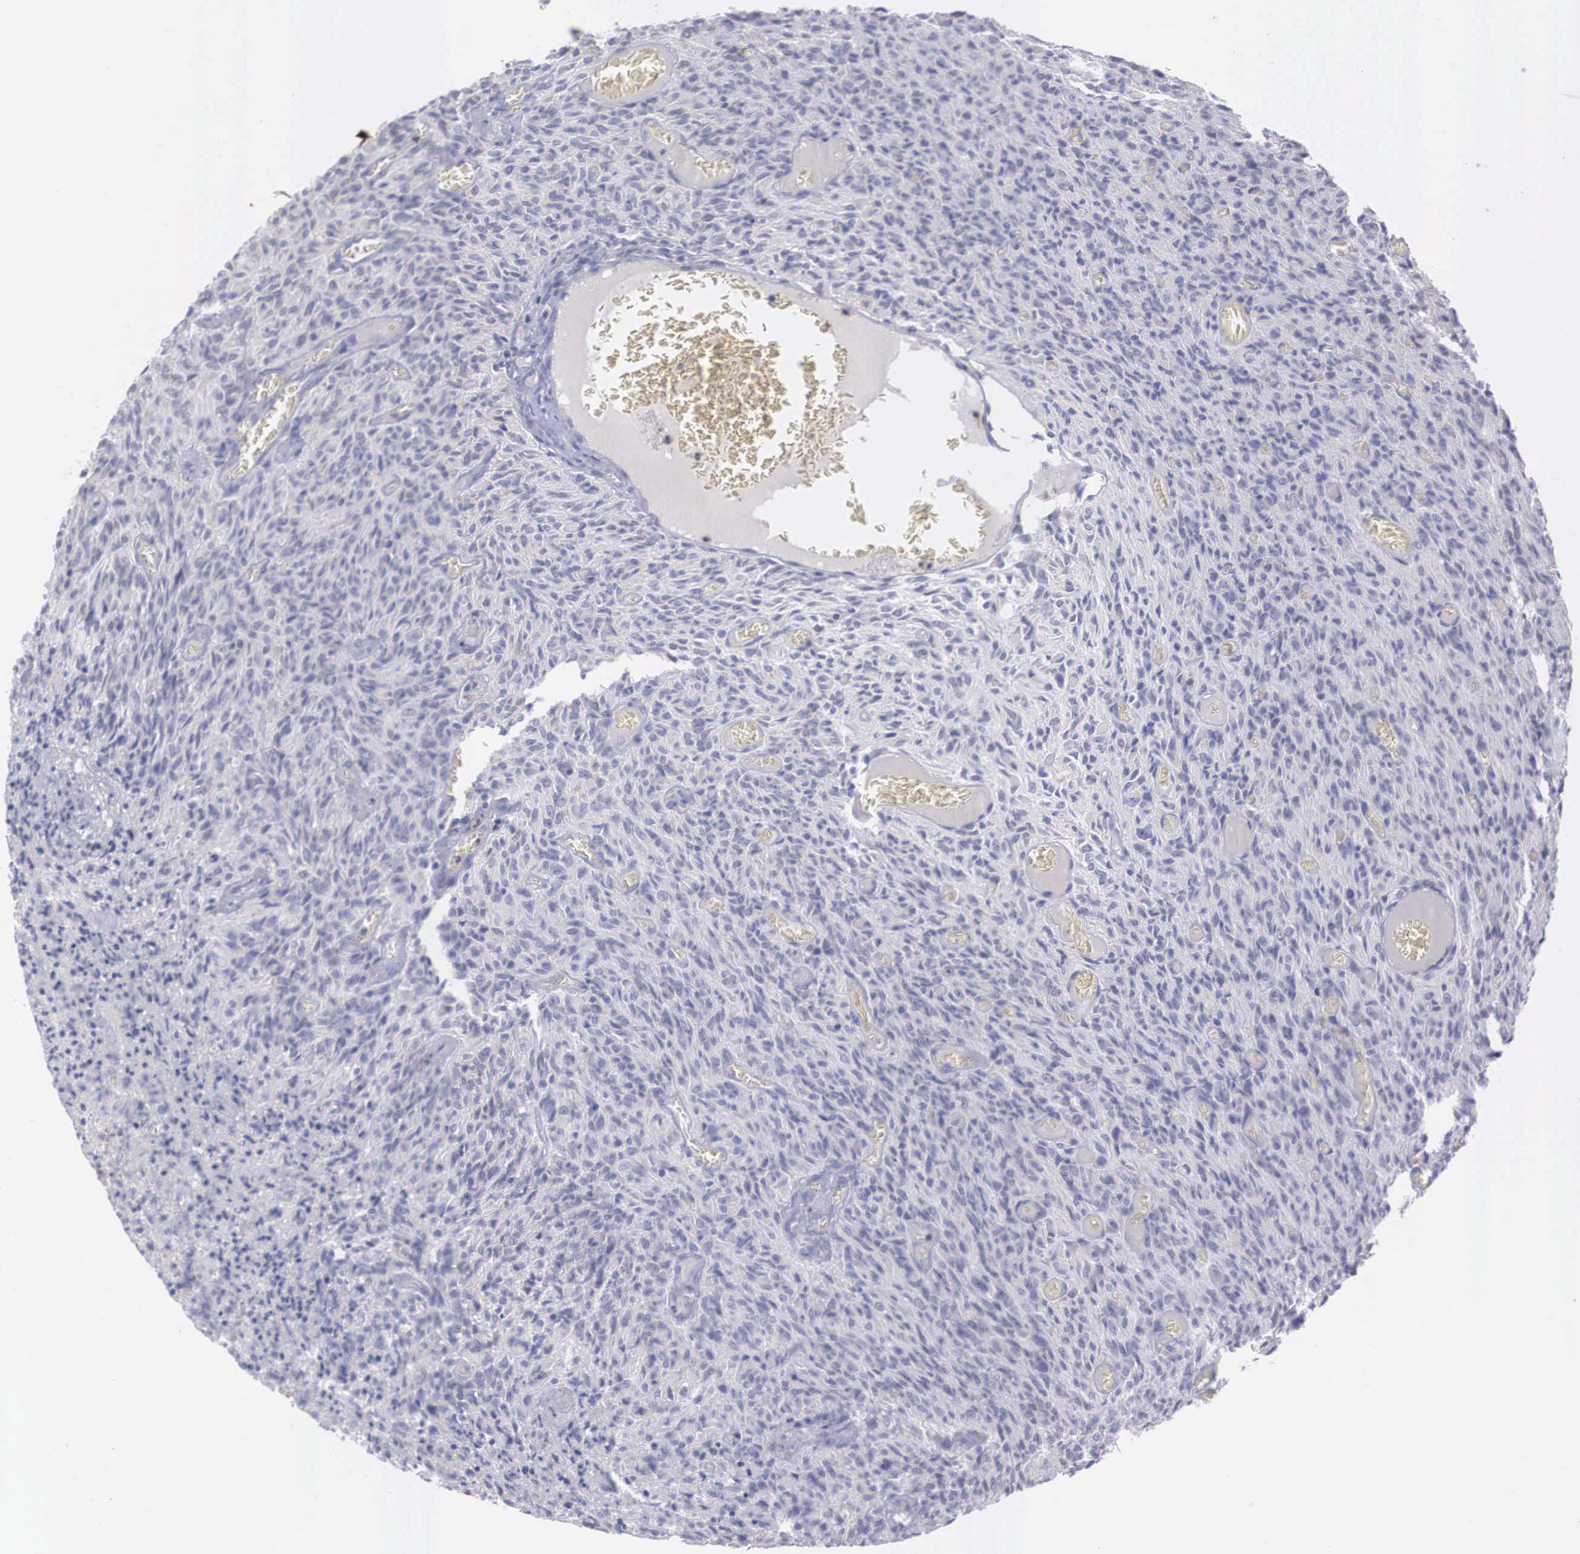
{"staining": {"intensity": "negative", "quantity": "none", "location": "none"}, "tissue": "glioma", "cell_type": "Tumor cells", "image_type": "cancer", "snomed": [{"axis": "morphology", "description": "Glioma, malignant, High grade"}, {"axis": "topography", "description": "Brain"}], "caption": "Glioma was stained to show a protein in brown. There is no significant expression in tumor cells. (DAB (3,3'-diaminobenzidine) immunohistochemistry (IHC), high magnification).", "gene": "REPS2", "patient": {"sex": "male", "age": 56}}